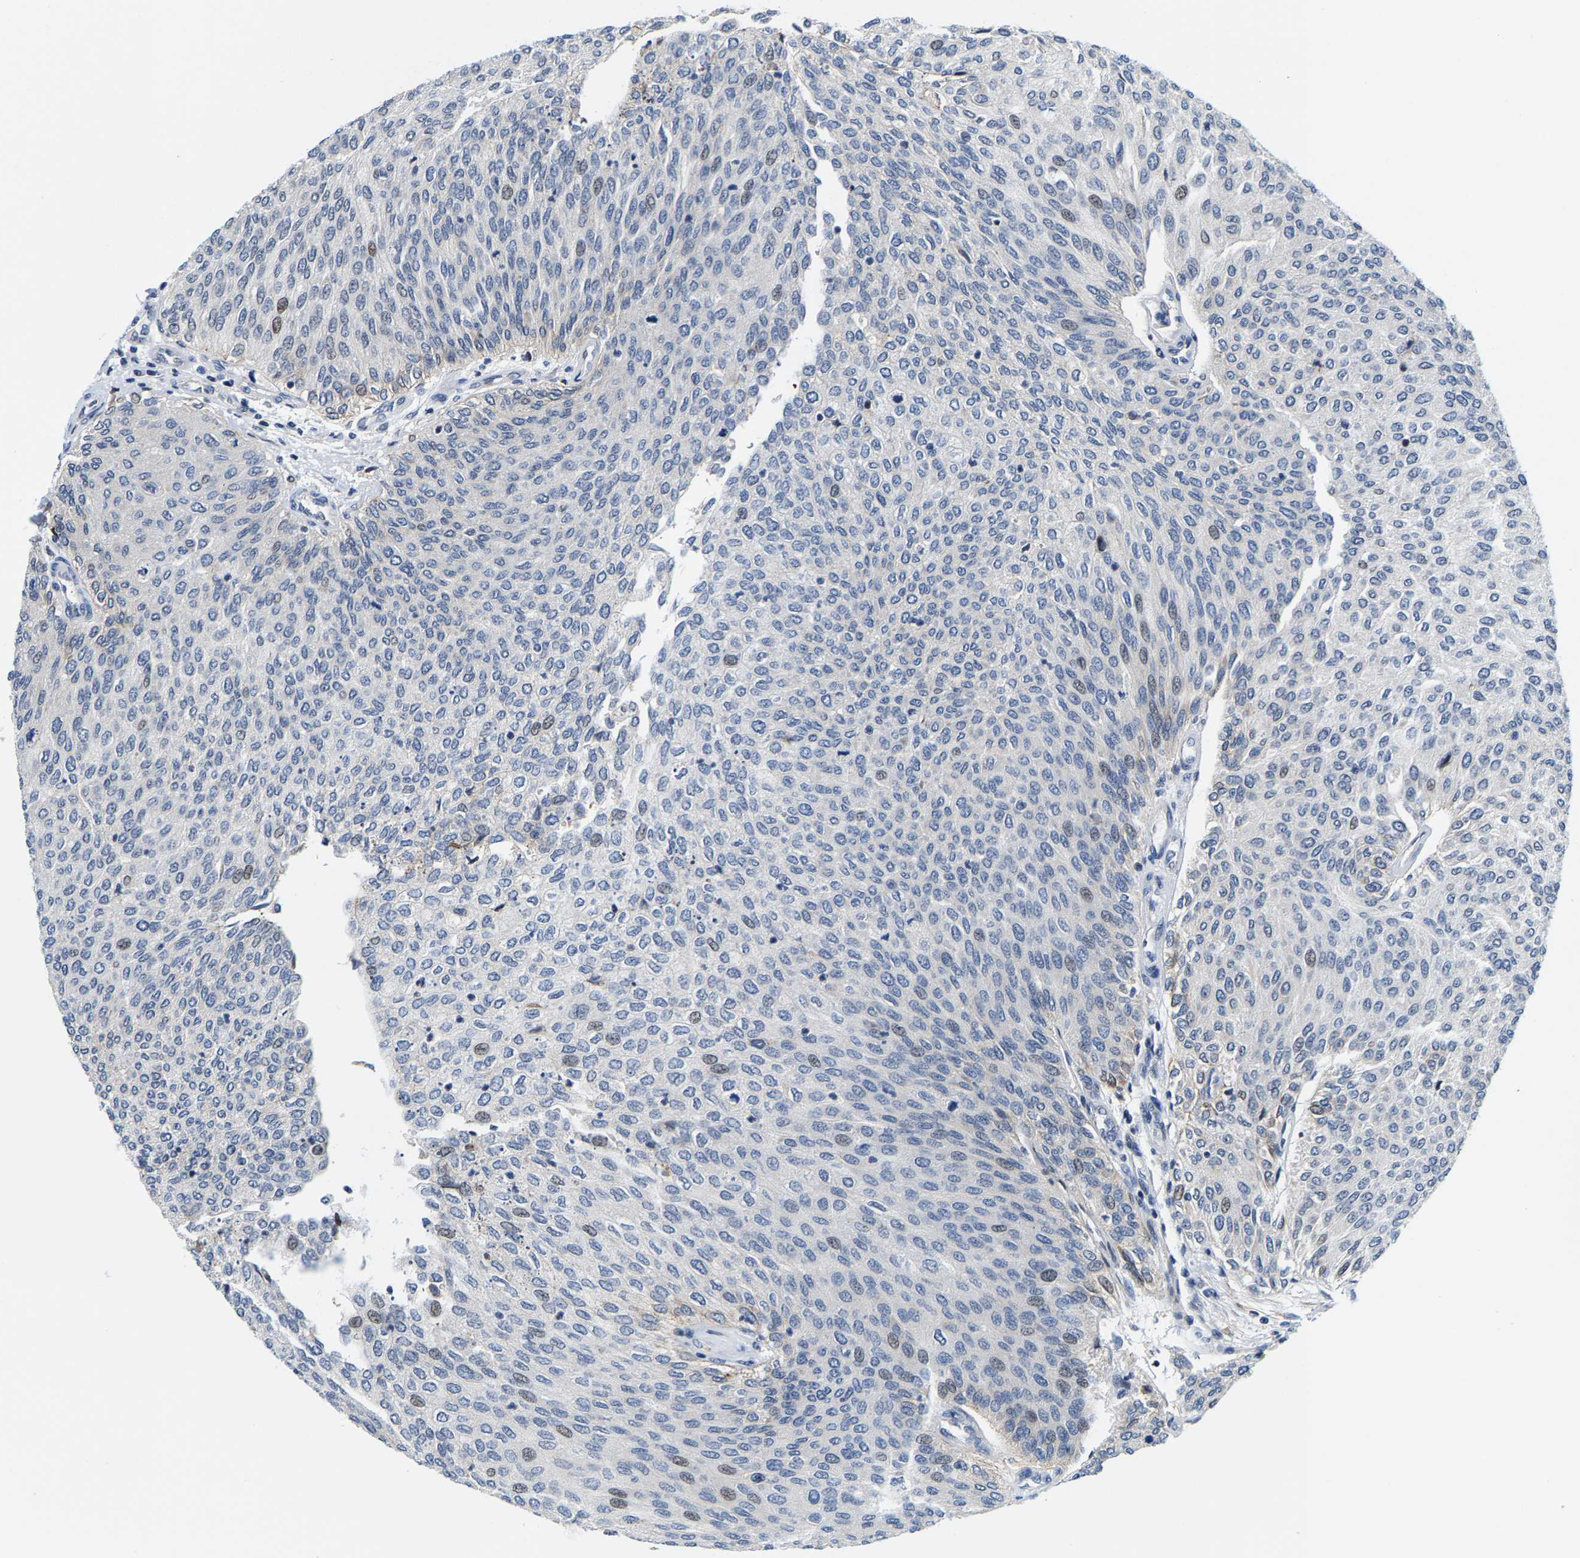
{"staining": {"intensity": "weak", "quantity": "<25%", "location": "nuclear"}, "tissue": "urothelial cancer", "cell_type": "Tumor cells", "image_type": "cancer", "snomed": [{"axis": "morphology", "description": "Urothelial carcinoma, Low grade"}, {"axis": "topography", "description": "Urinary bladder"}], "caption": "Immunohistochemistry (IHC) of urothelial cancer reveals no expression in tumor cells.", "gene": "GTPBP10", "patient": {"sex": "female", "age": 79}}